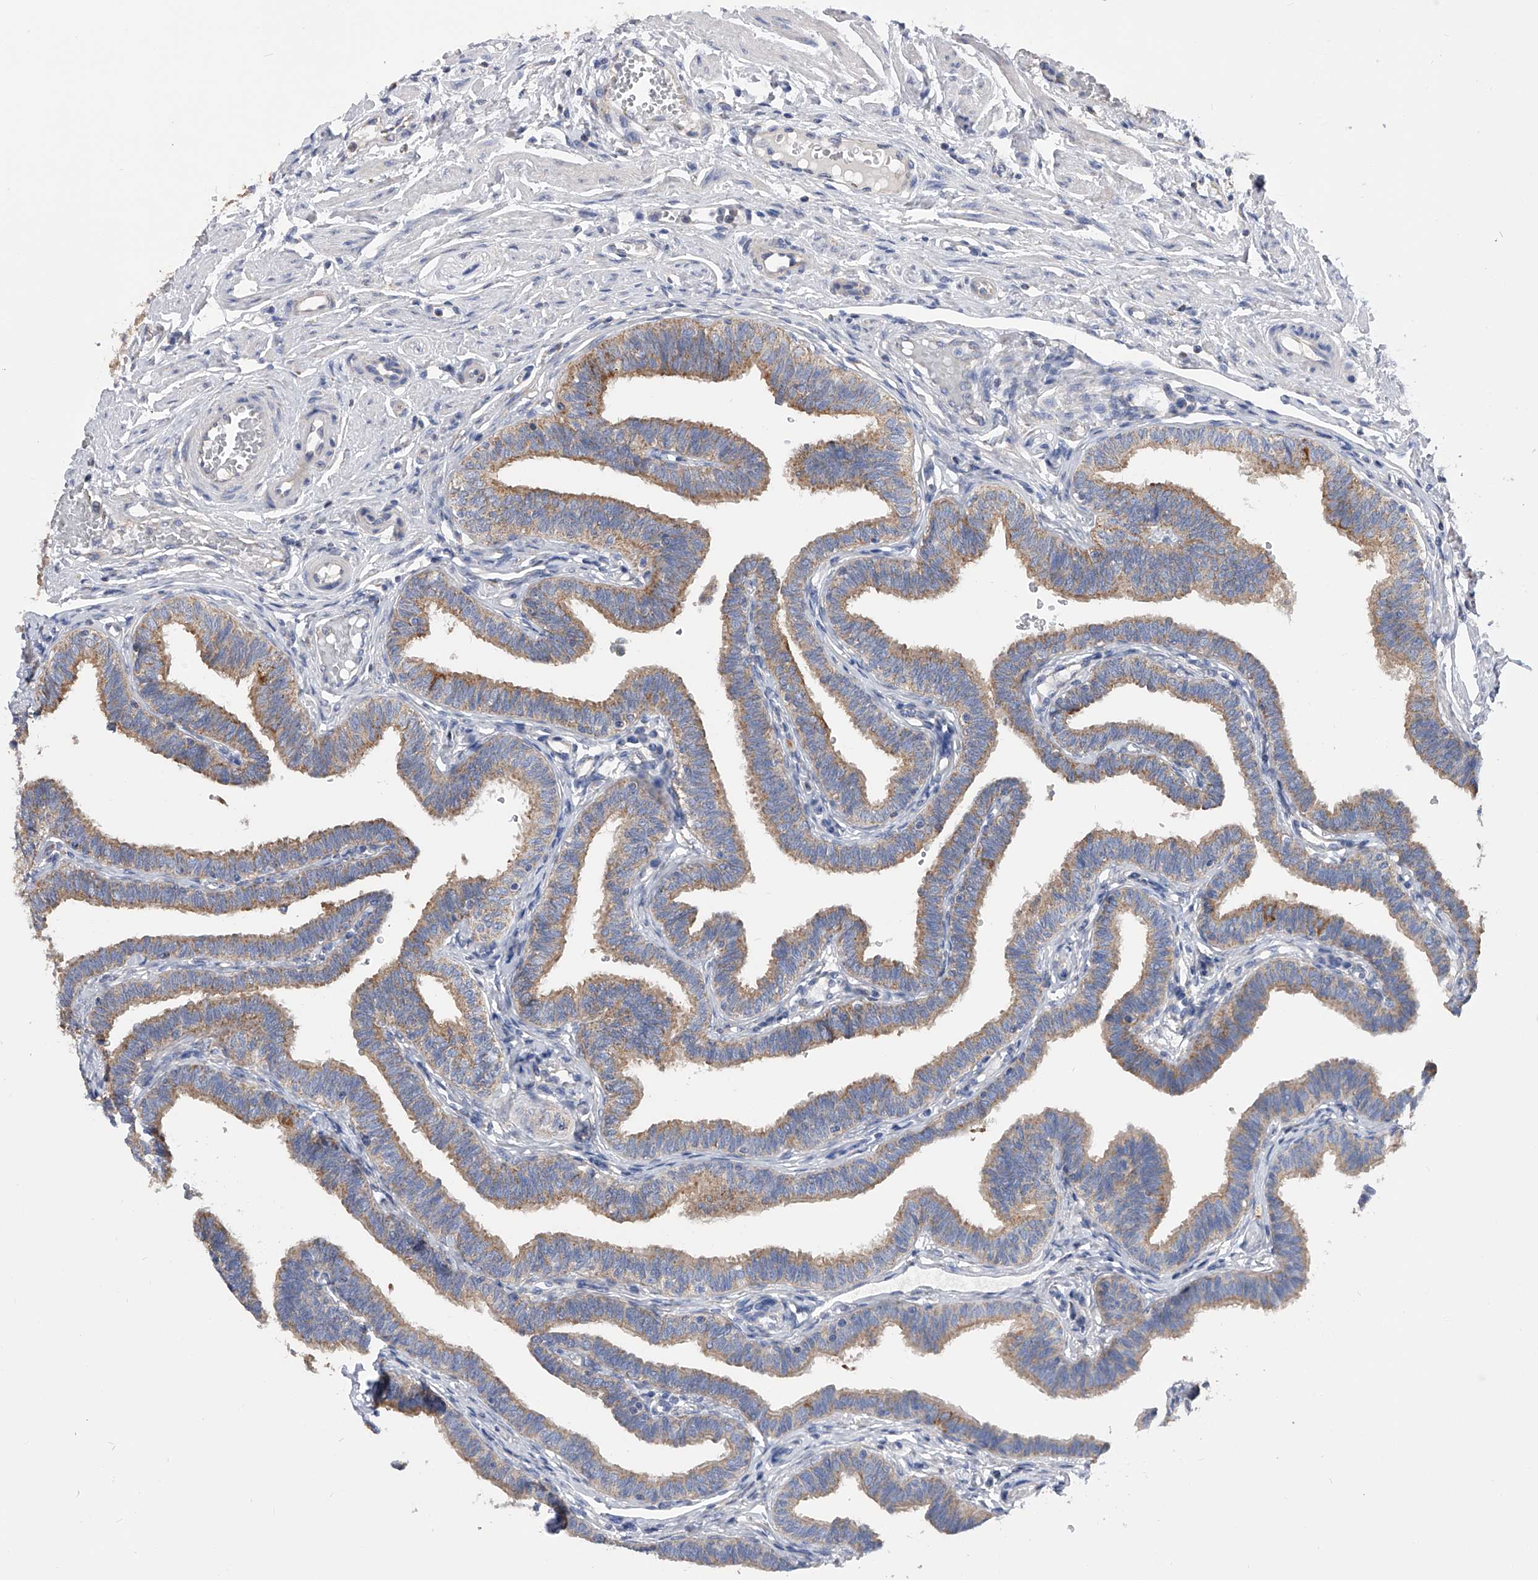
{"staining": {"intensity": "moderate", "quantity": ">75%", "location": "cytoplasmic/membranous"}, "tissue": "fallopian tube", "cell_type": "Glandular cells", "image_type": "normal", "snomed": [{"axis": "morphology", "description": "Normal tissue, NOS"}, {"axis": "topography", "description": "Fallopian tube"}, {"axis": "topography", "description": "Ovary"}], "caption": "IHC of benign fallopian tube demonstrates medium levels of moderate cytoplasmic/membranous expression in approximately >75% of glandular cells.", "gene": "PDSS2", "patient": {"sex": "female", "age": 23}}